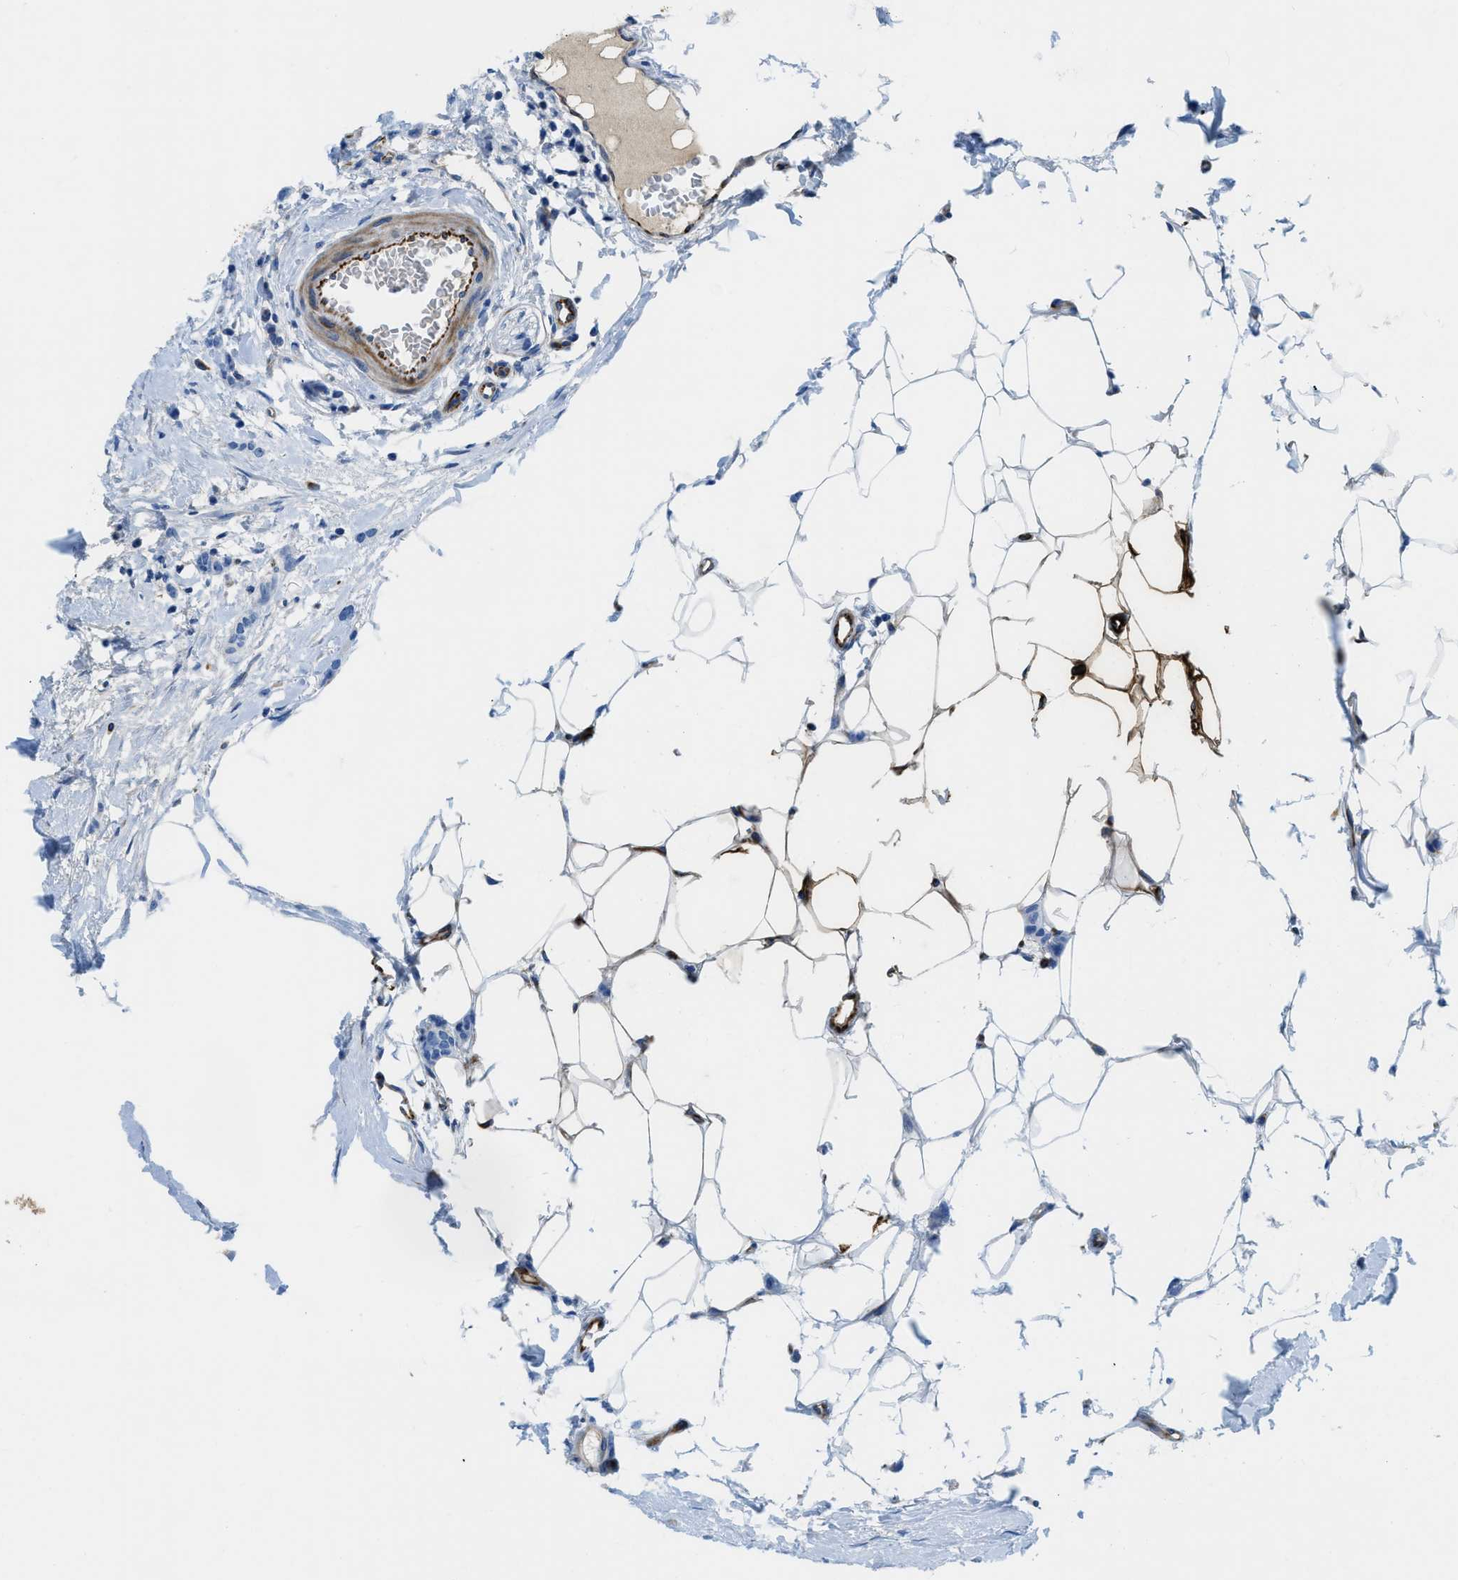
{"staining": {"intensity": "negative", "quantity": "none", "location": "none"}, "tissue": "breast cancer", "cell_type": "Tumor cells", "image_type": "cancer", "snomed": [{"axis": "morphology", "description": "Lobular carcinoma"}, {"axis": "topography", "description": "Skin"}, {"axis": "topography", "description": "Breast"}], "caption": "The histopathology image displays no significant staining in tumor cells of lobular carcinoma (breast).", "gene": "XCR1", "patient": {"sex": "female", "age": 46}}